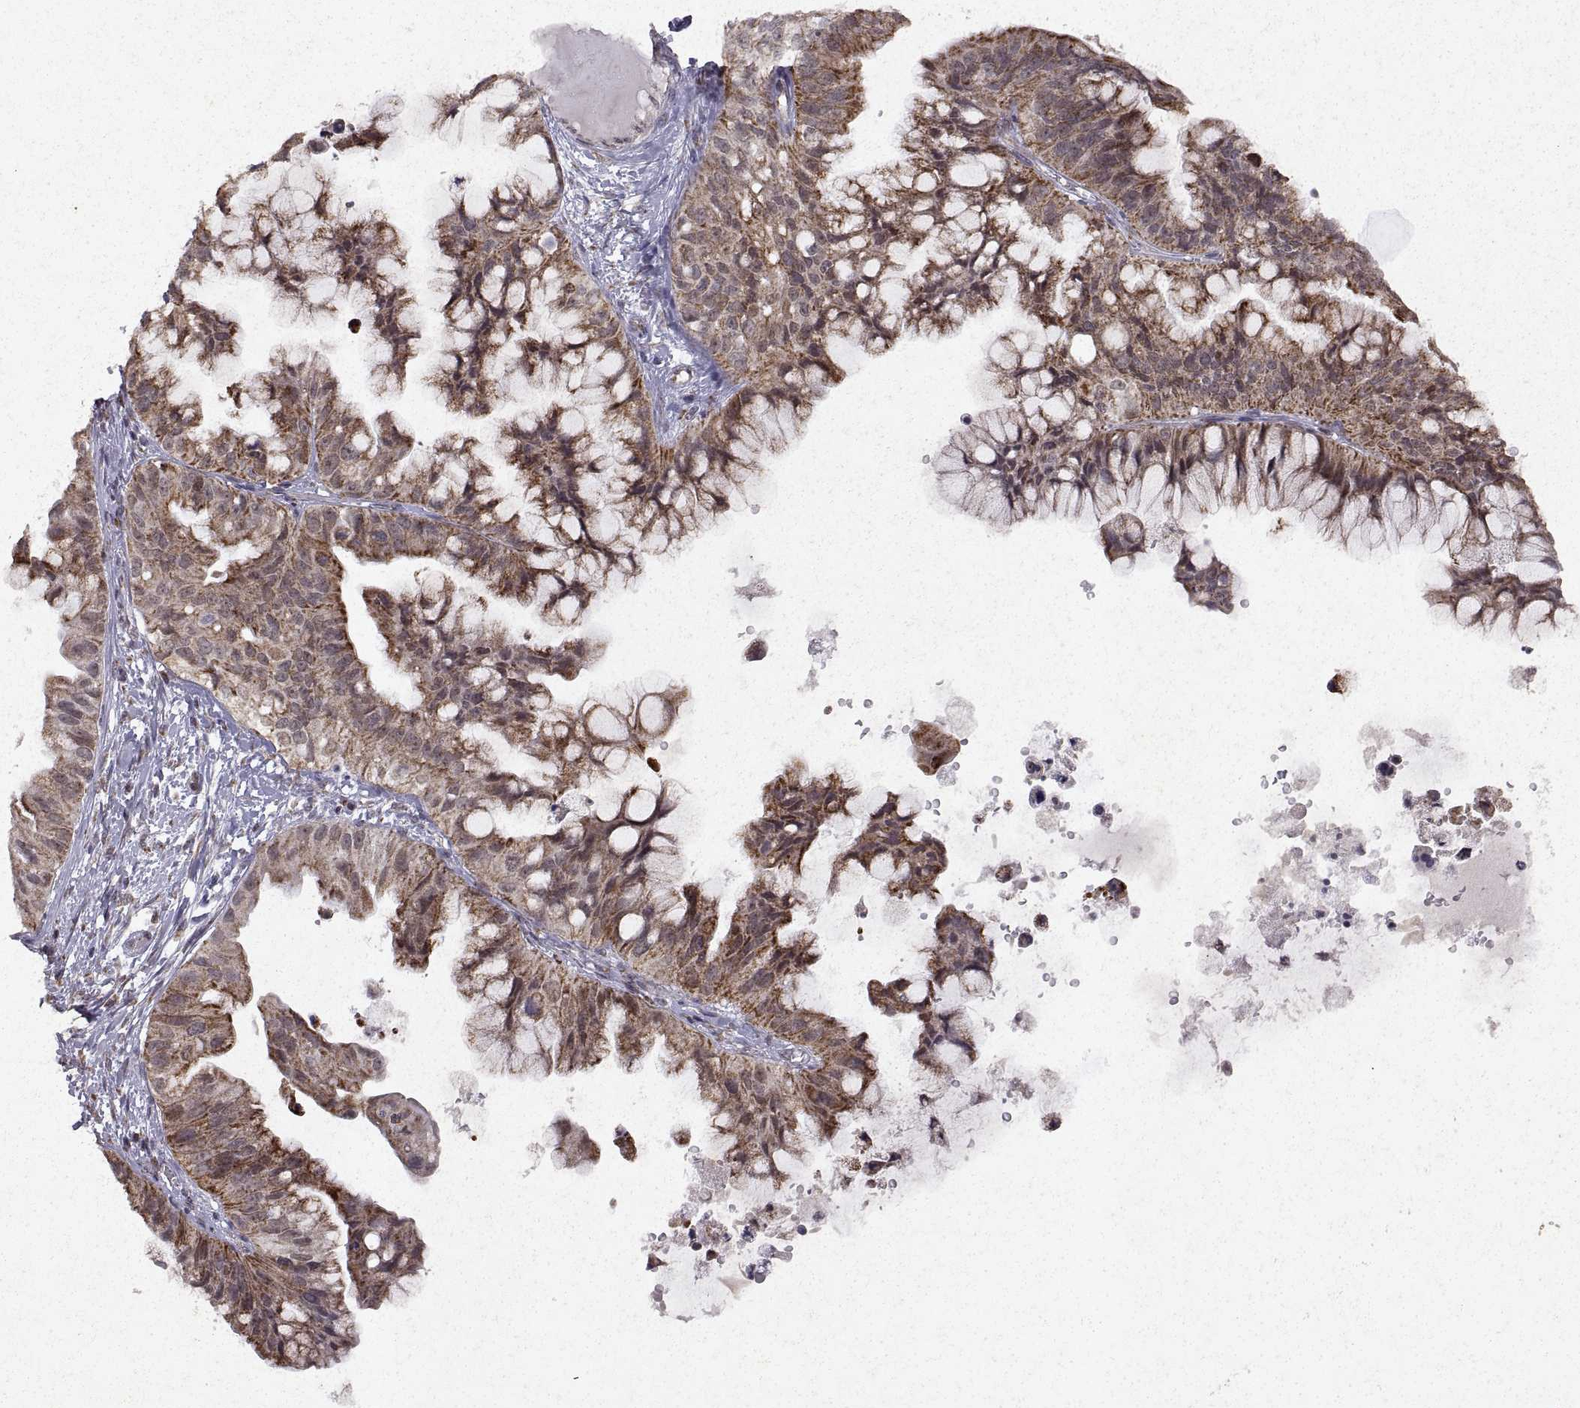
{"staining": {"intensity": "moderate", "quantity": ">75%", "location": "cytoplasmic/membranous"}, "tissue": "ovarian cancer", "cell_type": "Tumor cells", "image_type": "cancer", "snomed": [{"axis": "morphology", "description": "Cystadenocarcinoma, mucinous, NOS"}, {"axis": "topography", "description": "Ovary"}], "caption": "Immunohistochemical staining of ovarian cancer reveals moderate cytoplasmic/membranous protein staining in approximately >75% of tumor cells. (brown staining indicates protein expression, while blue staining denotes nuclei).", "gene": "MANBAL", "patient": {"sex": "female", "age": 76}}